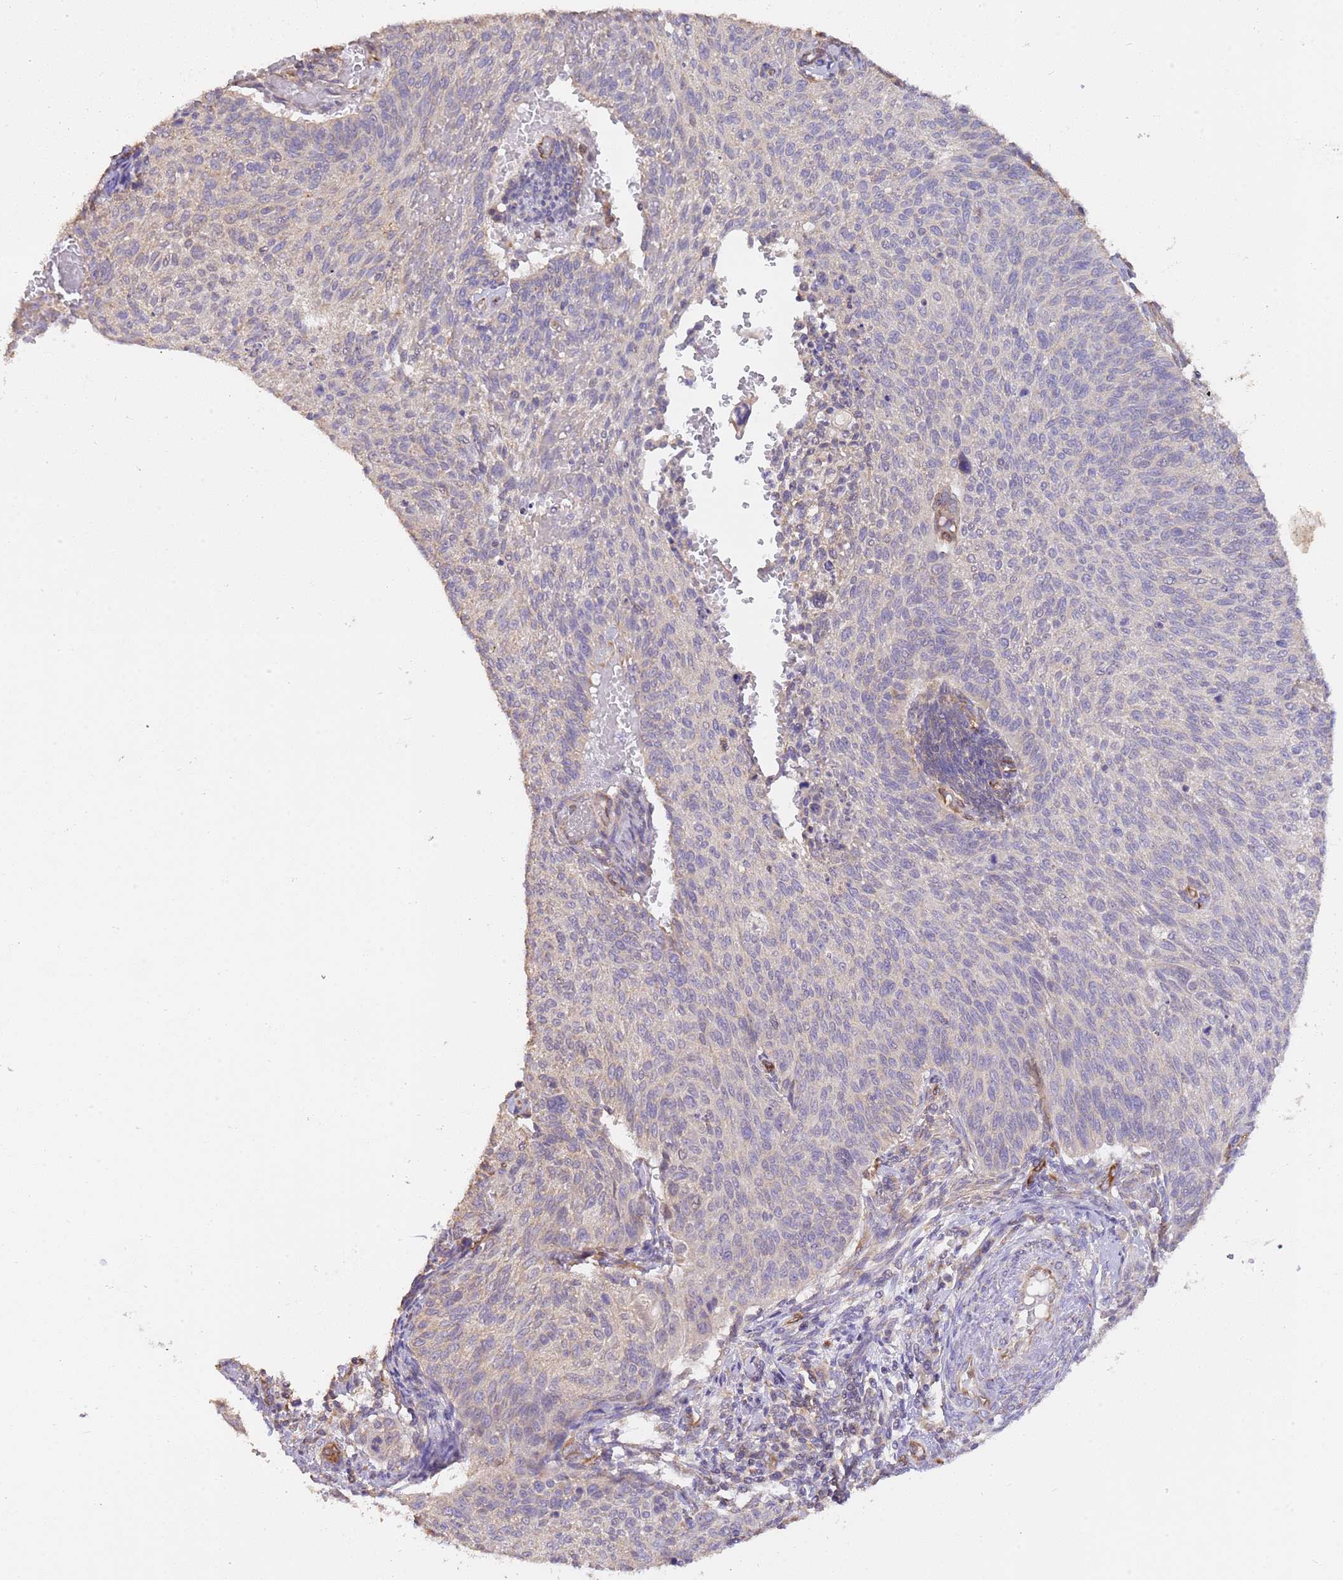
{"staining": {"intensity": "weak", "quantity": "<25%", "location": "cytoplasmic/membranous"}, "tissue": "cervical cancer", "cell_type": "Tumor cells", "image_type": "cancer", "snomed": [{"axis": "morphology", "description": "Squamous cell carcinoma, NOS"}, {"axis": "topography", "description": "Cervix"}], "caption": "High power microscopy photomicrograph of an immunohistochemistry (IHC) photomicrograph of squamous cell carcinoma (cervical), revealing no significant staining in tumor cells.", "gene": "DOCK9", "patient": {"sex": "female", "age": 70}}